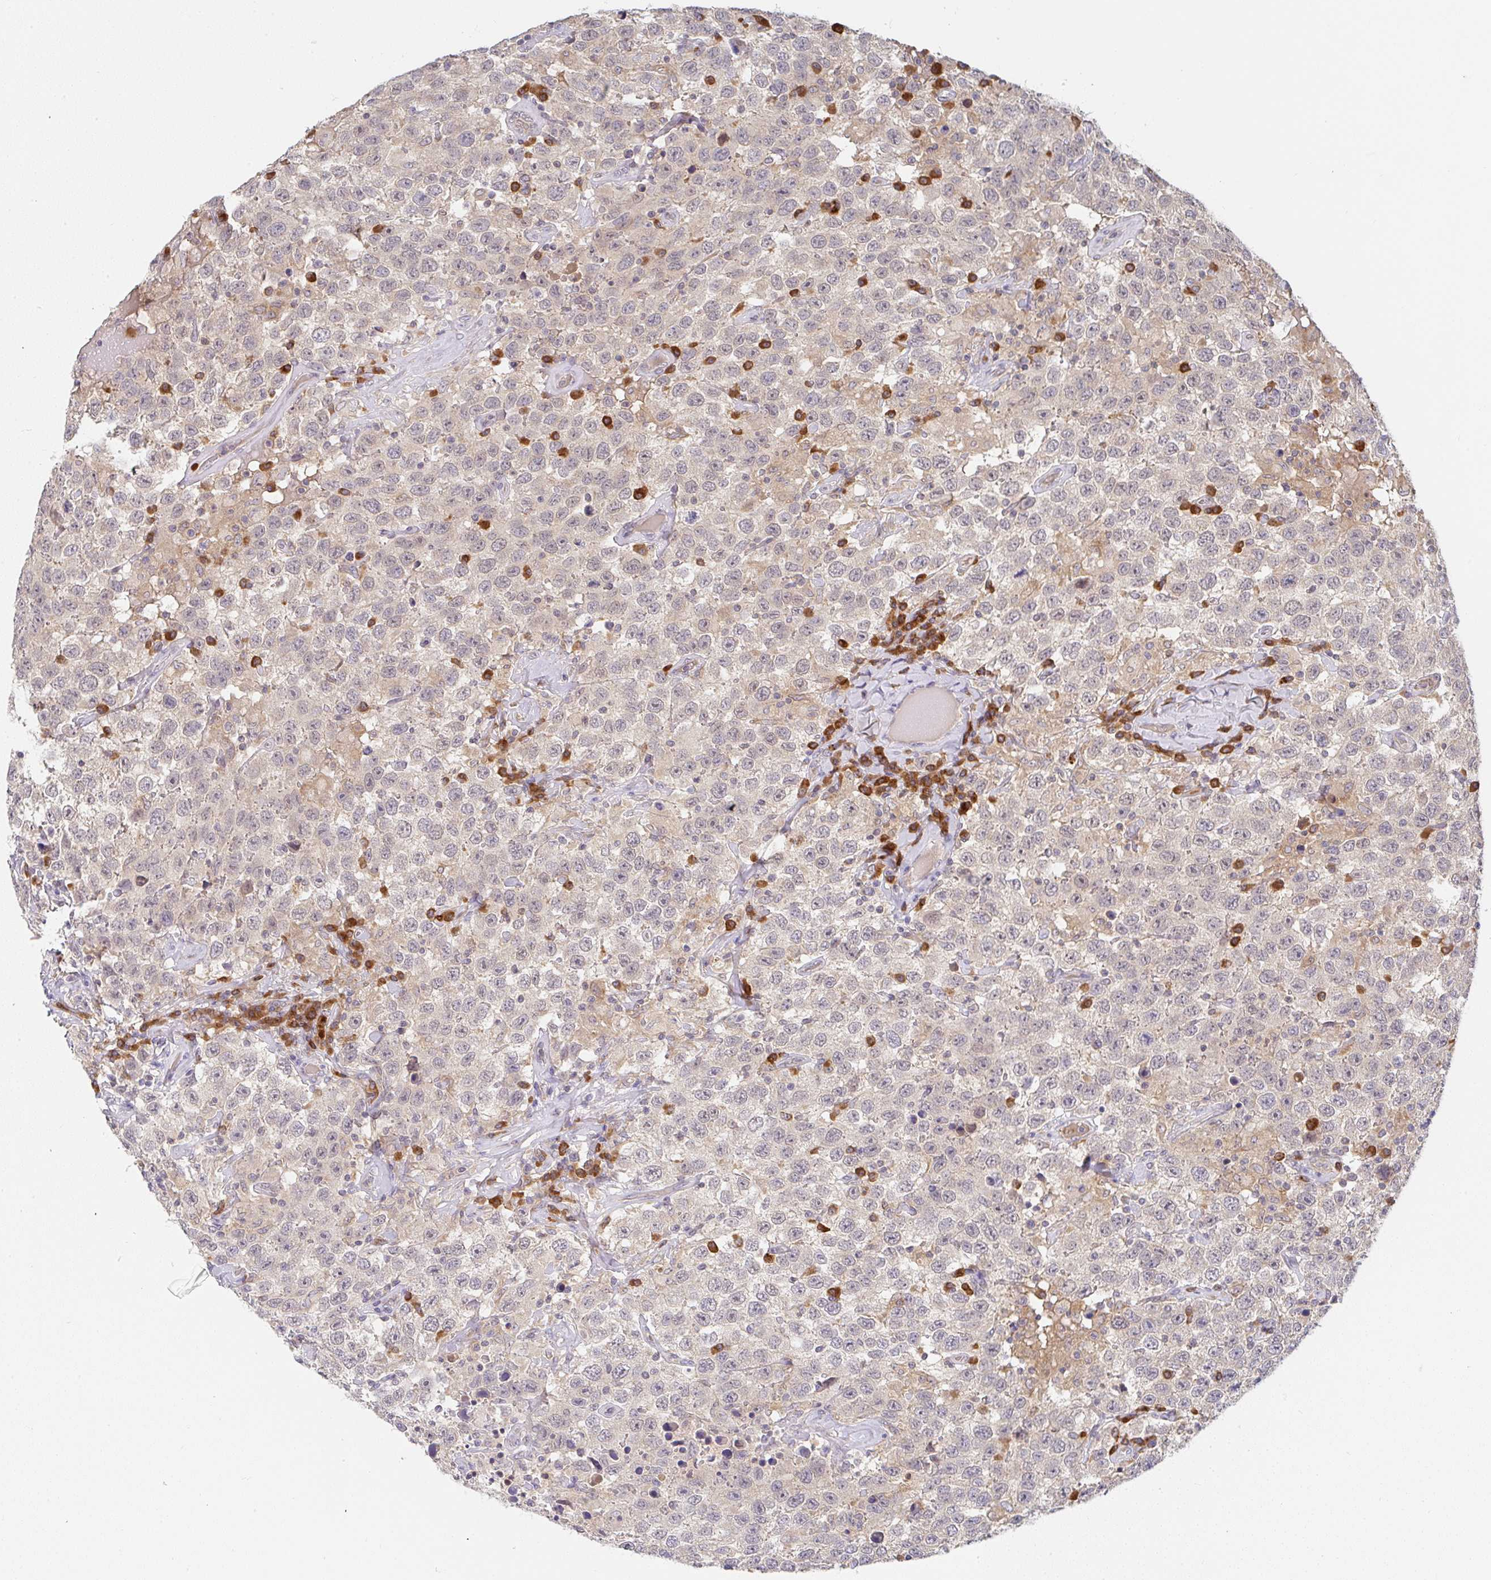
{"staining": {"intensity": "moderate", "quantity": "25%-75%", "location": "cytoplasmic/membranous"}, "tissue": "testis cancer", "cell_type": "Tumor cells", "image_type": "cancer", "snomed": [{"axis": "morphology", "description": "Seminoma, NOS"}, {"axis": "topography", "description": "Testis"}], "caption": "This is a photomicrograph of IHC staining of testis seminoma, which shows moderate positivity in the cytoplasmic/membranous of tumor cells.", "gene": "DERL2", "patient": {"sex": "male", "age": 41}}